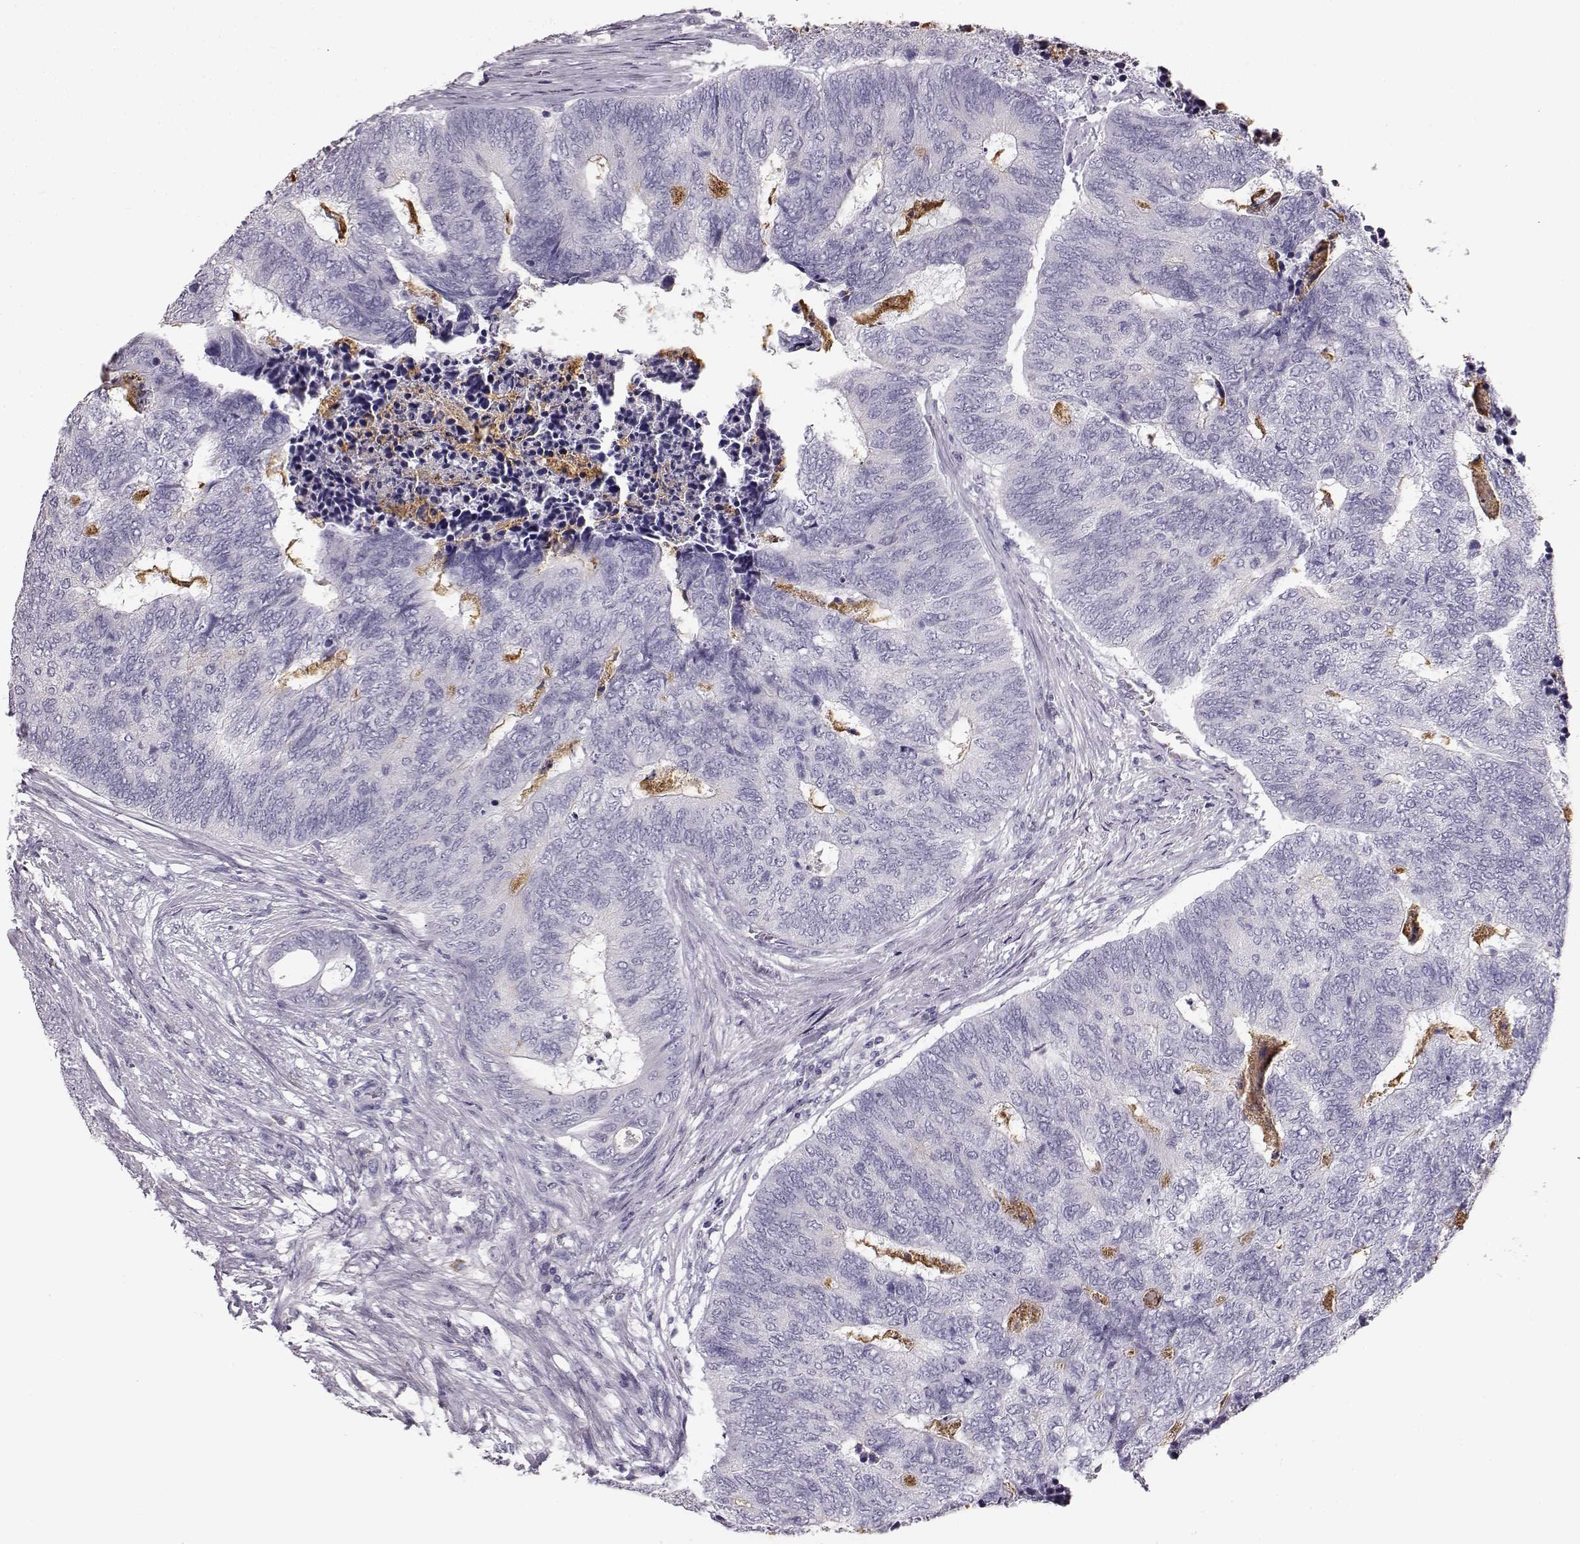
{"staining": {"intensity": "negative", "quantity": "none", "location": "none"}, "tissue": "colorectal cancer", "cell_type": "Tumor cells", "image_type": "cancer", "snomed": [{"axis": "morphology", "description": "Adenocarcinoma, NOS"}, {"axis": "topography", "description": "Colon"}], "caption": "DAB (3,3'-diaminobenzidine) immunohistochemical staining of colorectal cancer (adenocarcinoma) demonstrates no significant positivity in tumor cells. (DAB (3,3'-diaminobenzidine) immunohistochemistry, high magnification).", "gene": "NPTXR", "patient": {"sex": "female", "age": 67}}